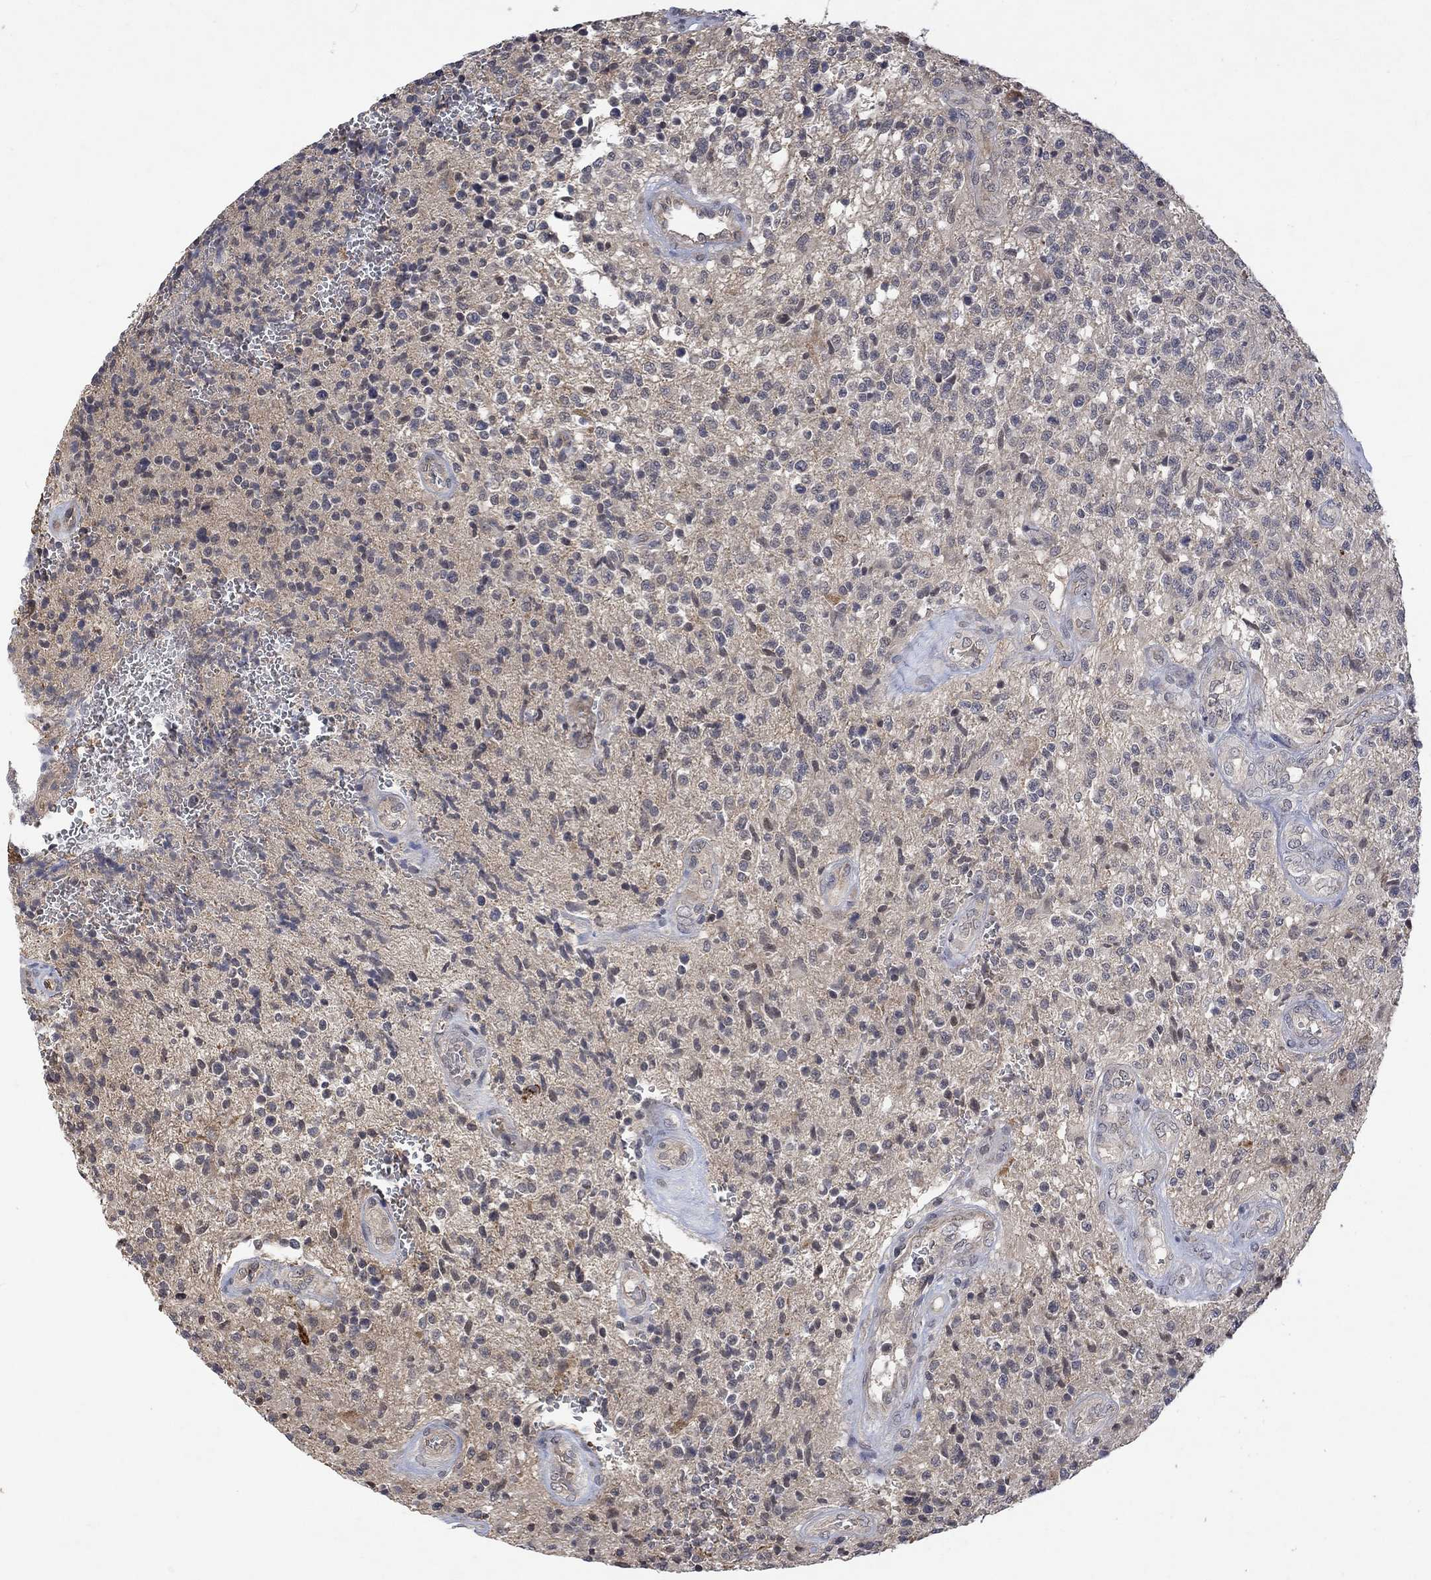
{"staining": {"intensity": "negative", "quantity": "none", "location": "none"}, "tissue": "glioma", "cell_type": "Tumor cells", "image_type": "cancer", "snomed": [{"axis": "morphology", "description": "Glioma, malignant, High grade"}, {"axis": "topography", "description": "Brain"}], "caption": "This is a histopathology image of IHC staining of glioma, which shows no staining in tumor cells.", "gene": "GRIN2D", "patient": {"sex": "male", "age": 56}}